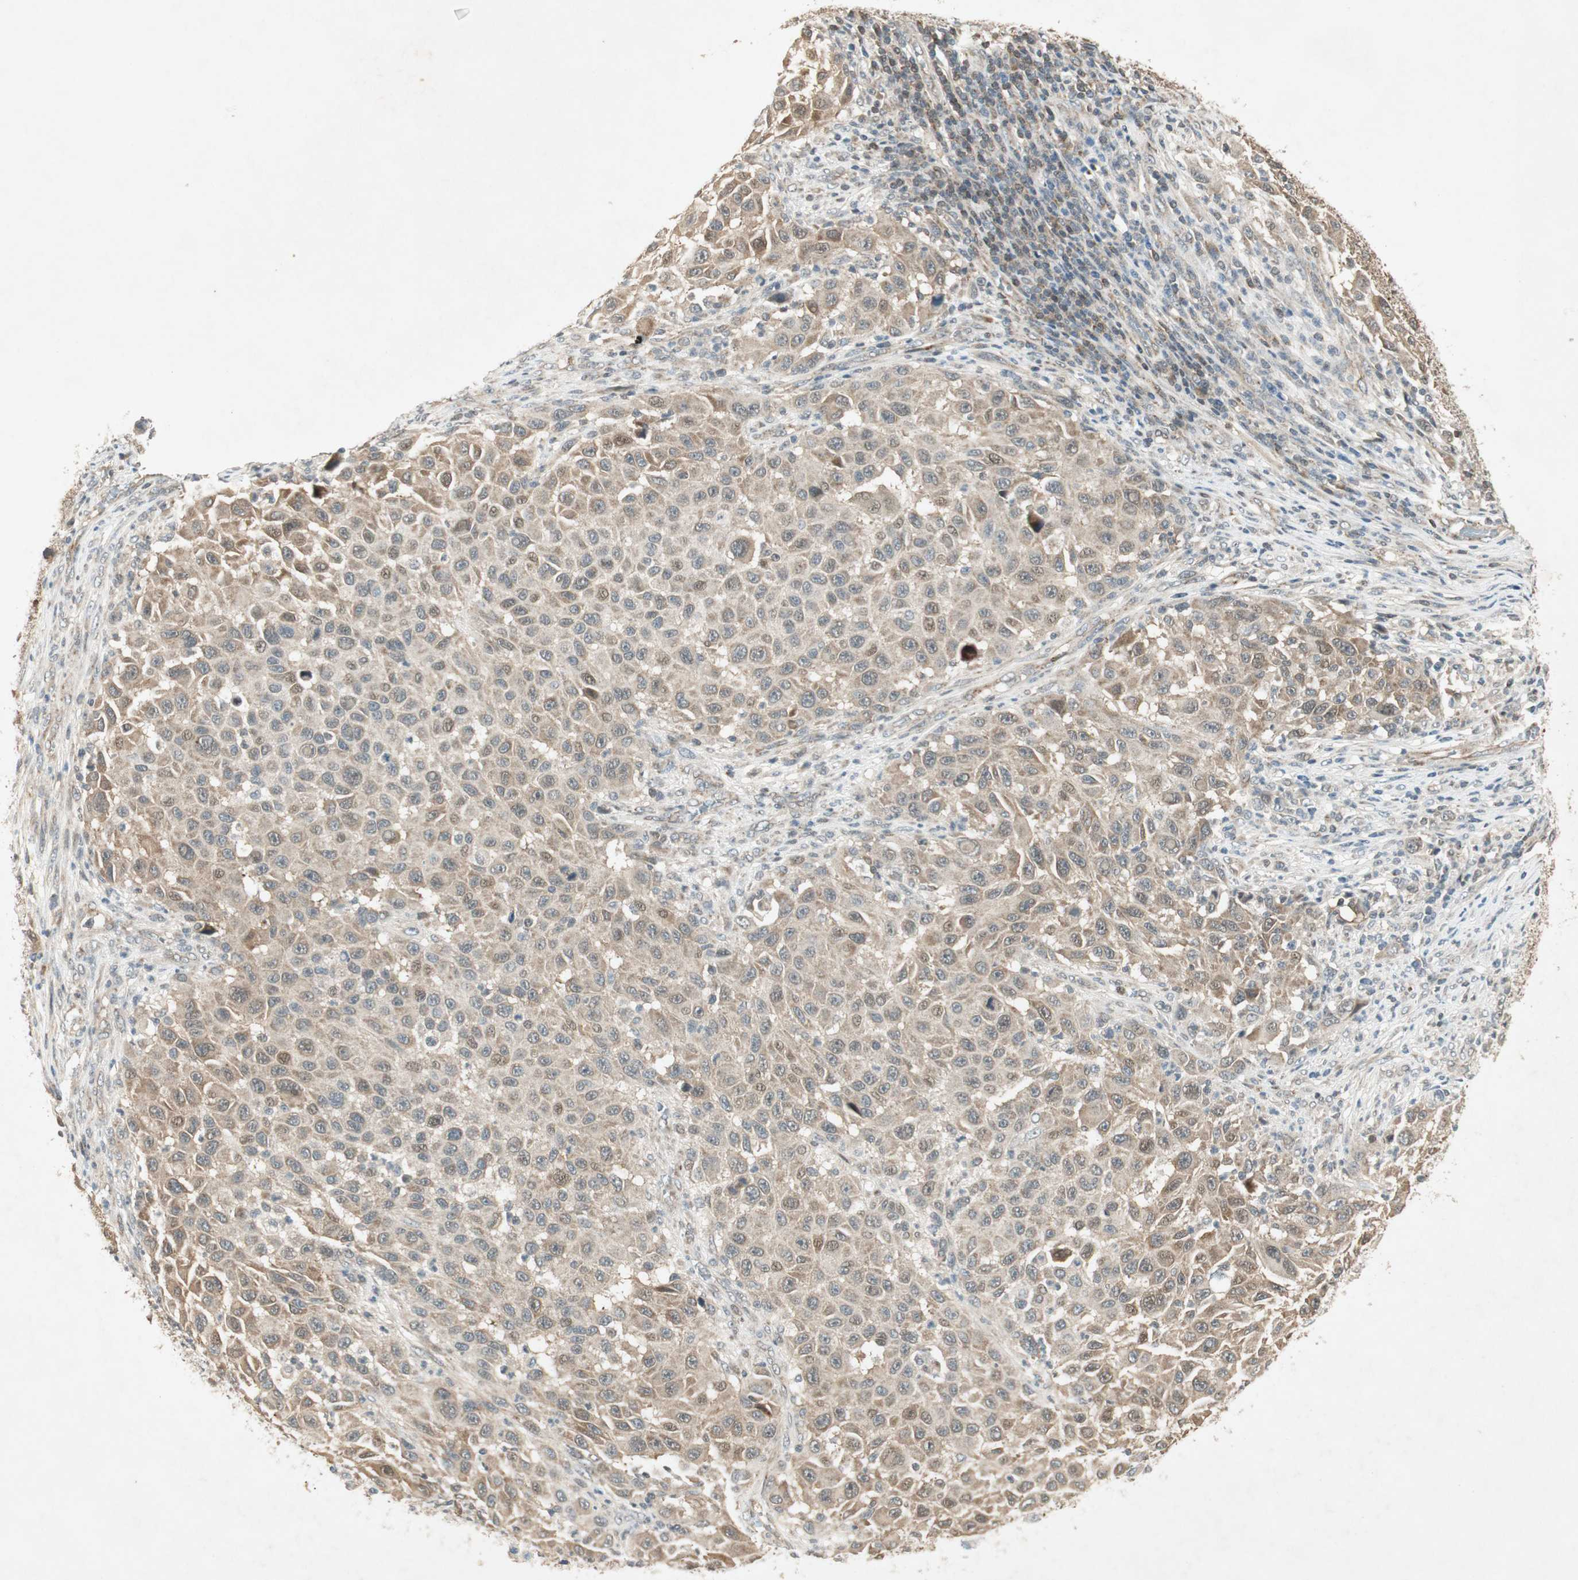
{"staining": {"intensity": "moderate", "quantity": "25%-75%", "location": "cytoplasmic/membranous,nuclear"}, "tissue": "melanoma", "cell_type": "Tumor cells", "image_type": "cancer", "snomed": [{"axis": "morphology", "description": "Malignant melanoma, Metastatic site"}, {"axis": "topography", "description": "Lymph node"}], "caption": "Human melanoma stained with a protein marker reveals moderate staining in tumor cells.", "gene": "USP2", "patient": {"sex": "male", "age": 61}}